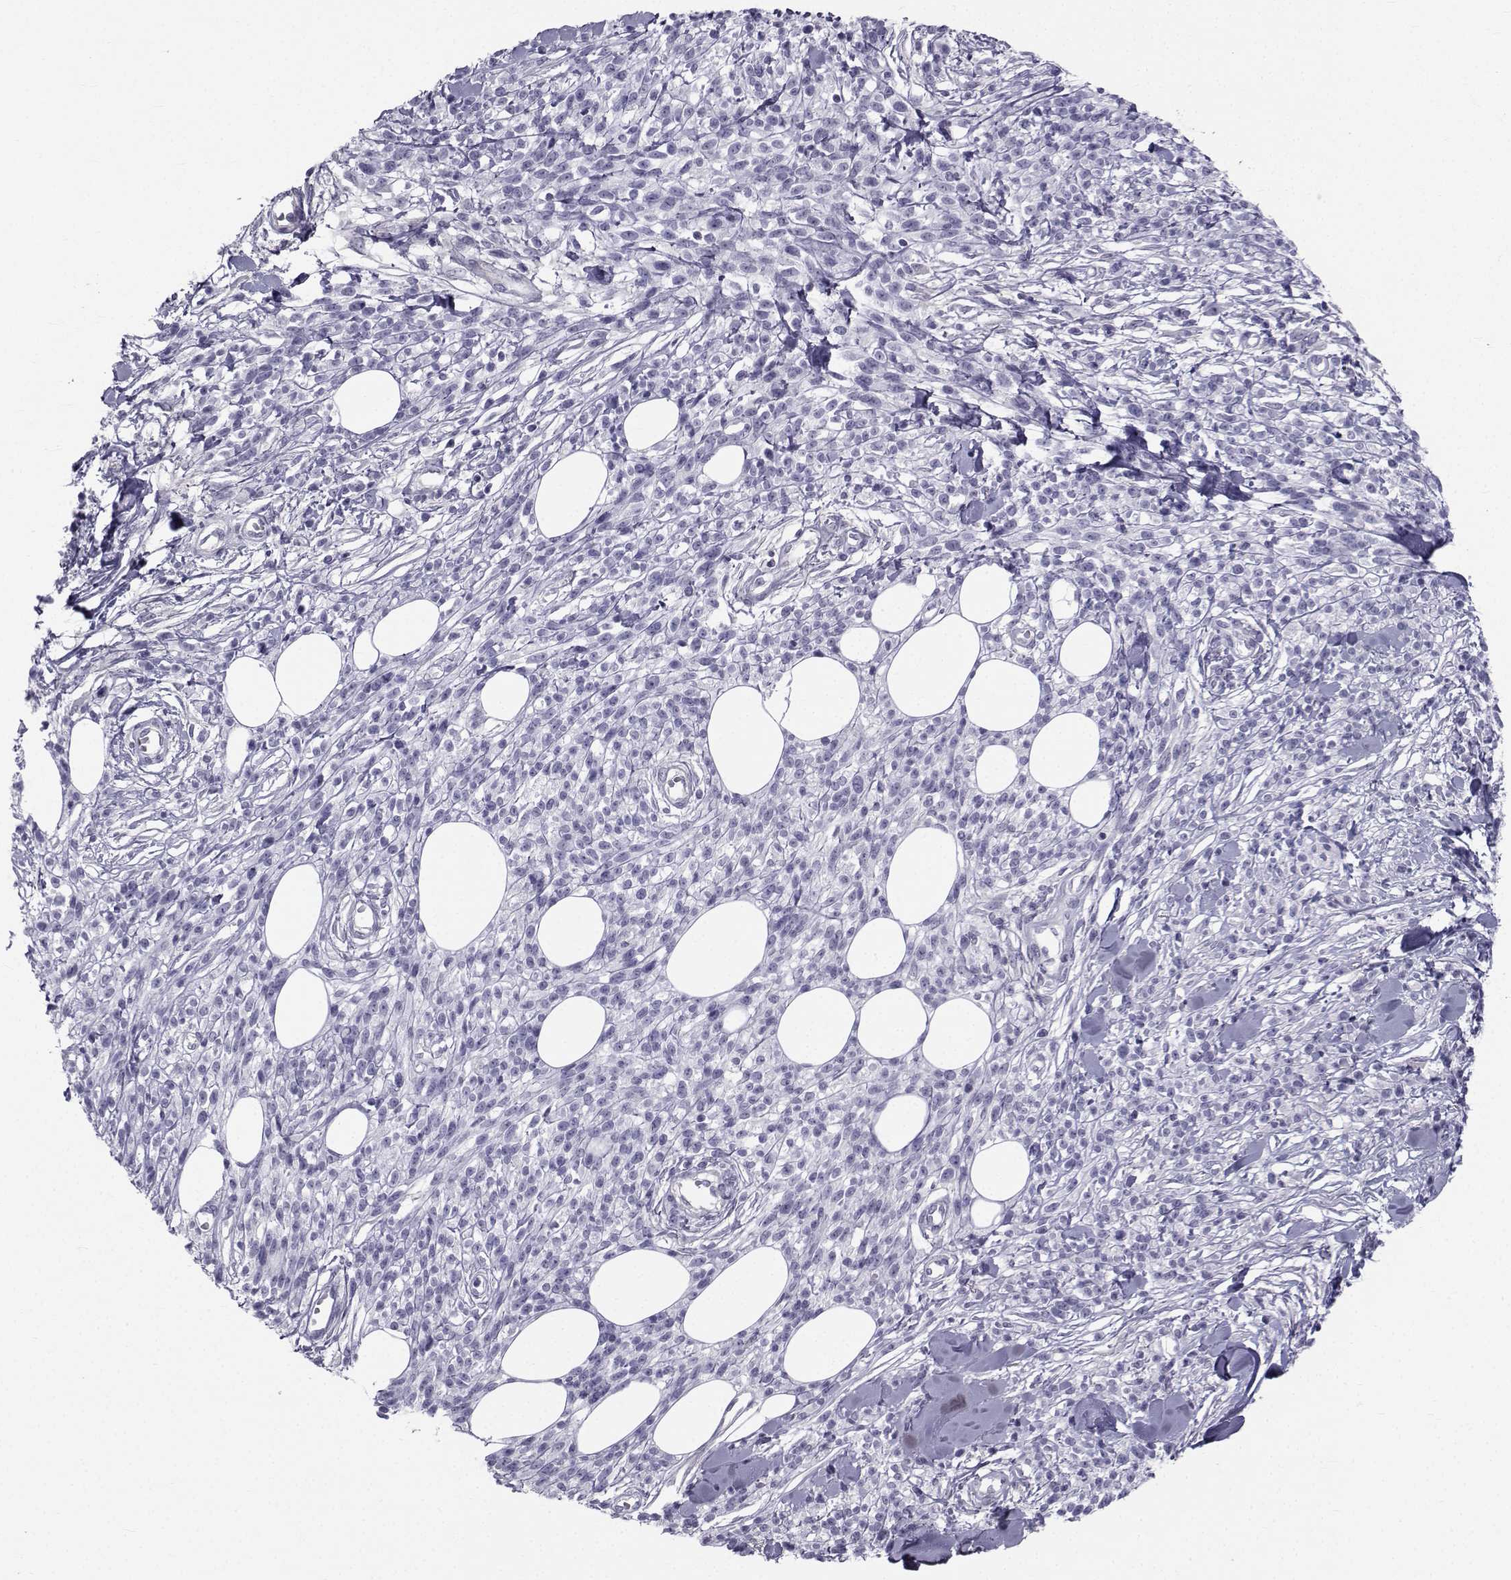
{"staining": {"intensity": "negative", "quantity": "none", "location": "none"}, "tissue": "melanoma", "cell_type": "Tumor cells", "image_type": "cancer", "snomed": [{"axis": "morphology", "description": "Malignant melanoma, NOS"}, {"axis": "topography", "description": "Skin"}, {"axis": "topography", "description": "Skin of trunk"}], "caption": "The histopathology image reveals no staining of tumor cells in malignant melanoma.", "gene": "SPANXD", "patient": {"sex": "male", "age": 74}}